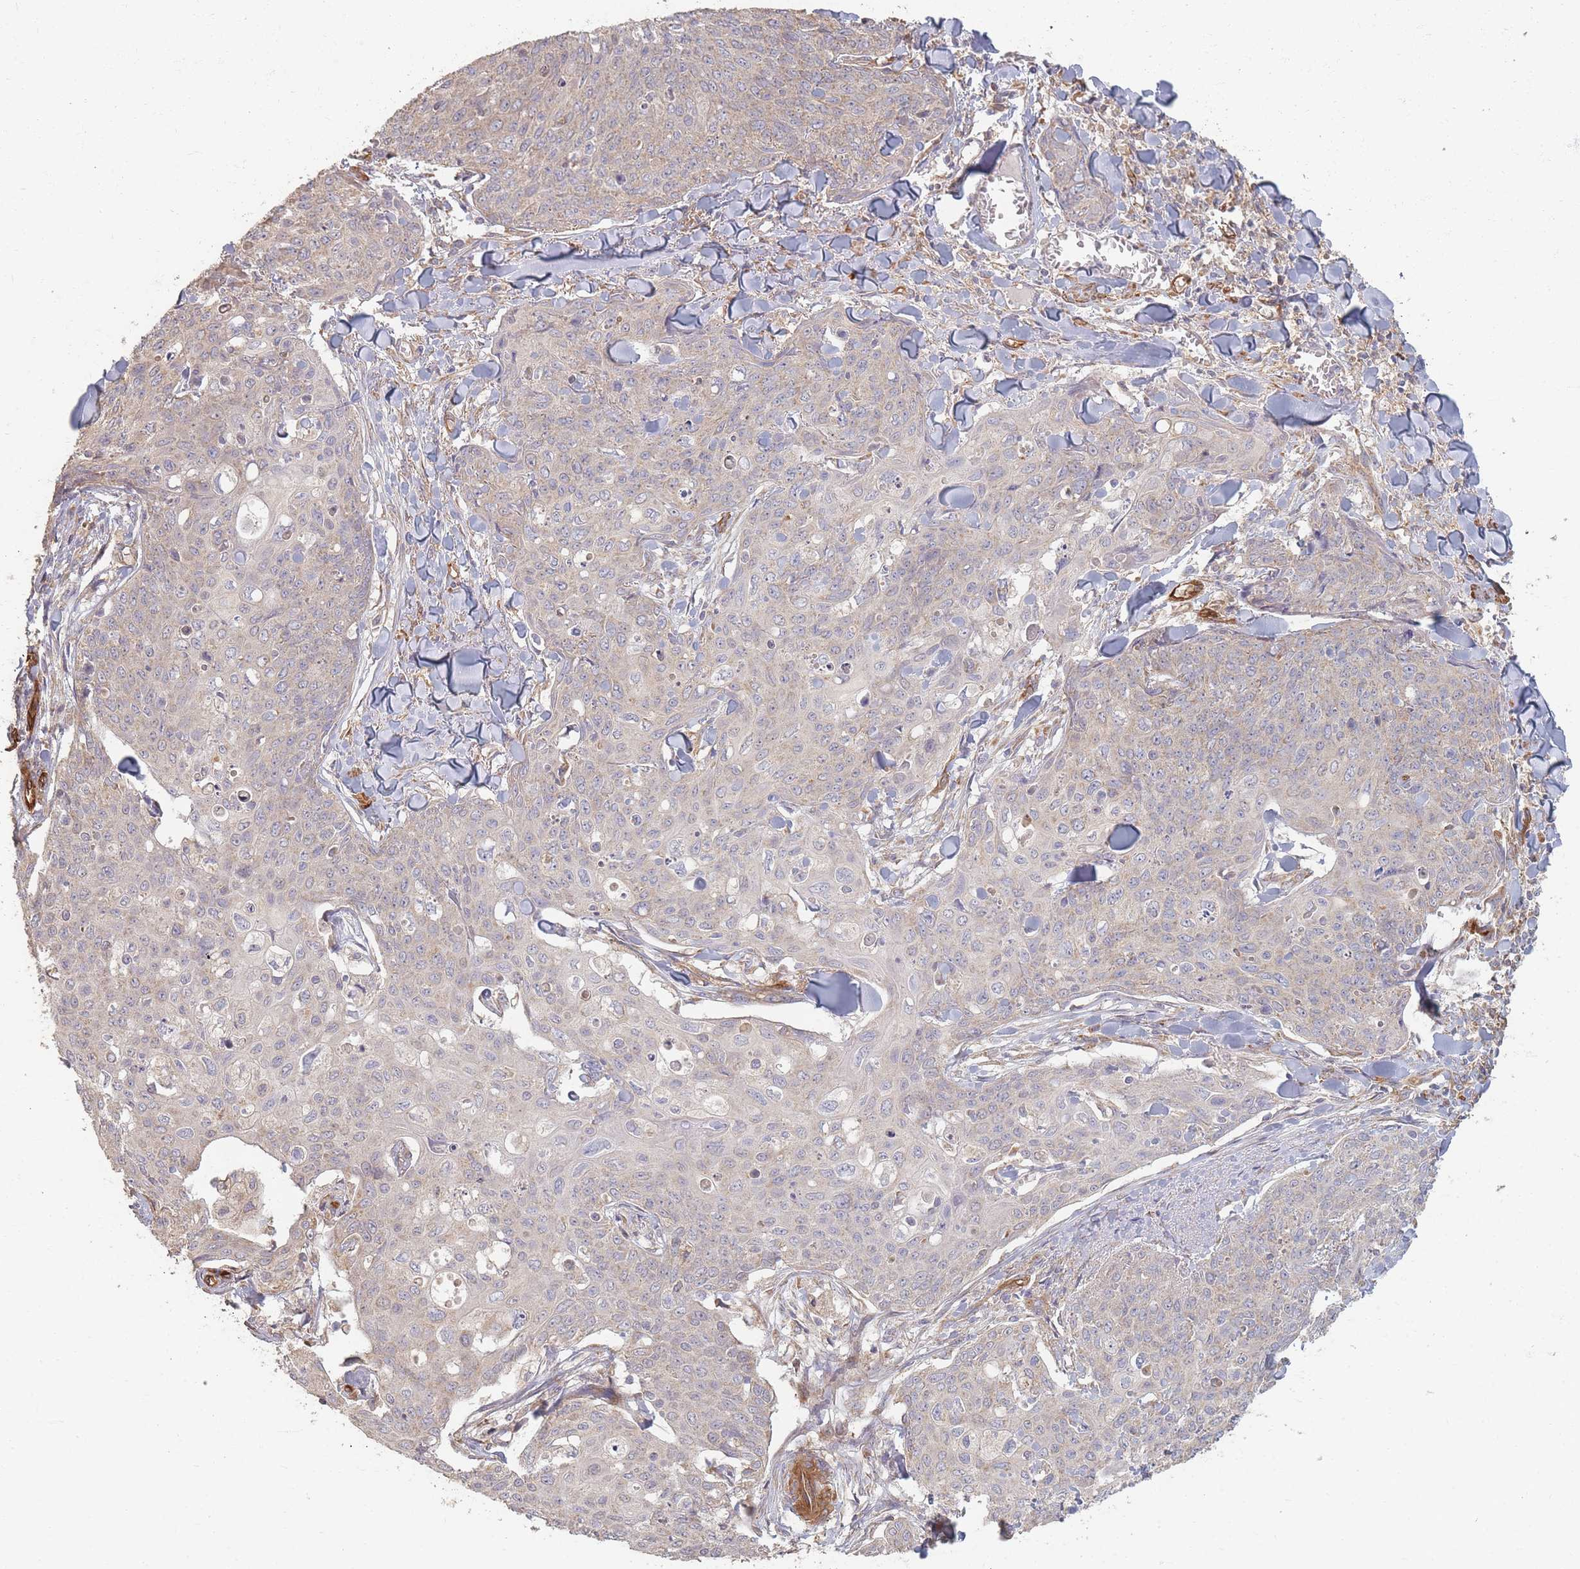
{"staining": {"intensity": "negative", "quantity": "none", "location": "none"}, "tissue": "skin cancer", "cell_type": "Tumor cells", "image_type": "cancer", "snomed": [{"axis": "morphology", "description": "Squamous cell carcinoma, NOS"}, {"axis": "topography", "description": "Skin"}, {"axis": "topography", "description": "Vulva"}], "caption": "Tumor cells show no significant positivity in skin cancer.", "gene": "MRPS6", "patient": {"sex": "female", "age": 85}}